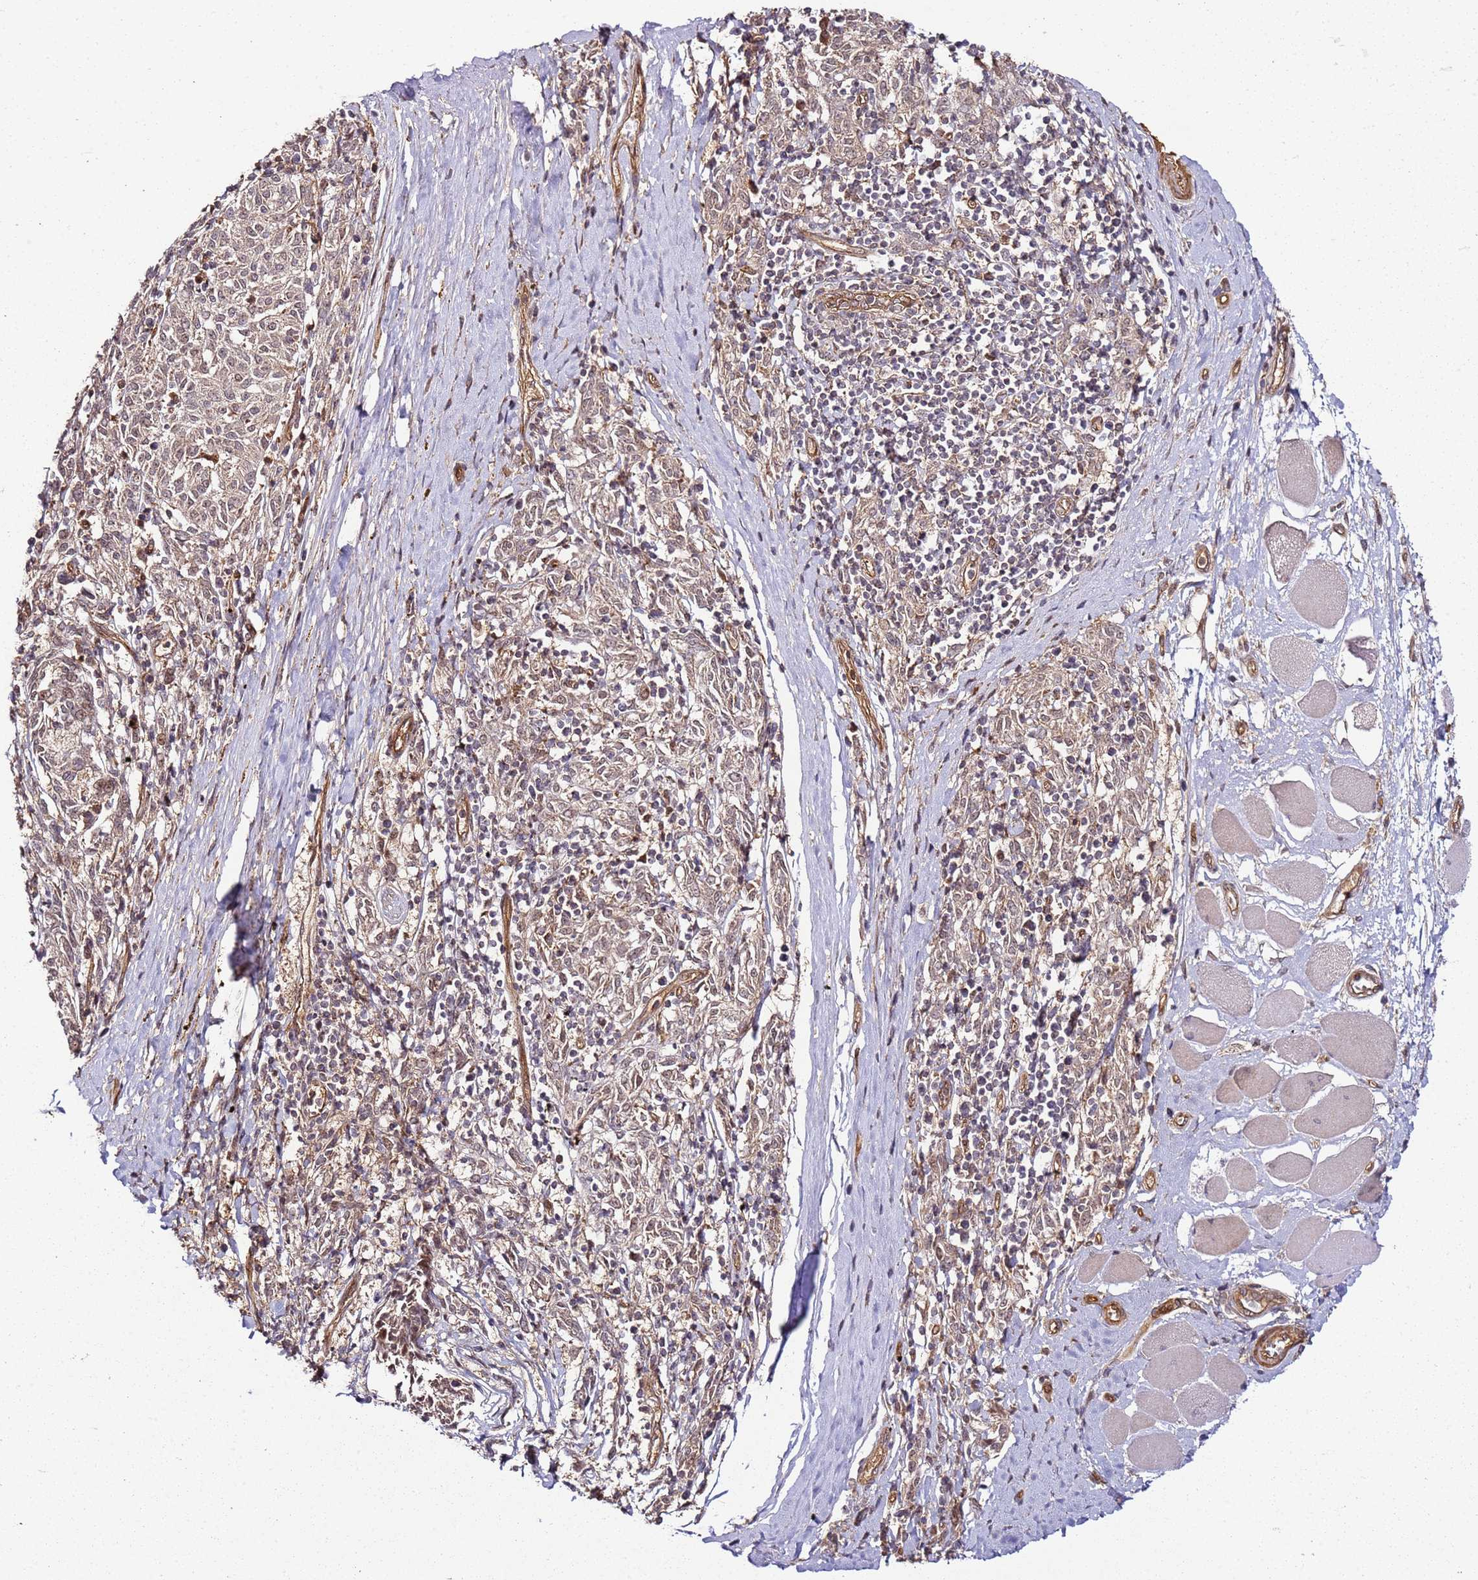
{"staining": {"intensity": "weak", "quantity": ">75%", "location": "cytoplasmic/membranous"}, "tissue": "melanoma", "cell_type": "Tumor cells", "image_type": "cancer", "snomed": [{"axis": "morphology", "description": "Malignant melanoma, NOS"}, {"axis": "topography", "description": "Skin"}], "caption": "An immunohistochemistry (IHC) photomicrograph of tumor tissue is shown. Protein staining in brown shows weak cytoplasmic/membranous positivity in malignant melanoma within tumor cells.", "gene": "CCNYL1", "patient": {"sex": "female", "age": 72}}